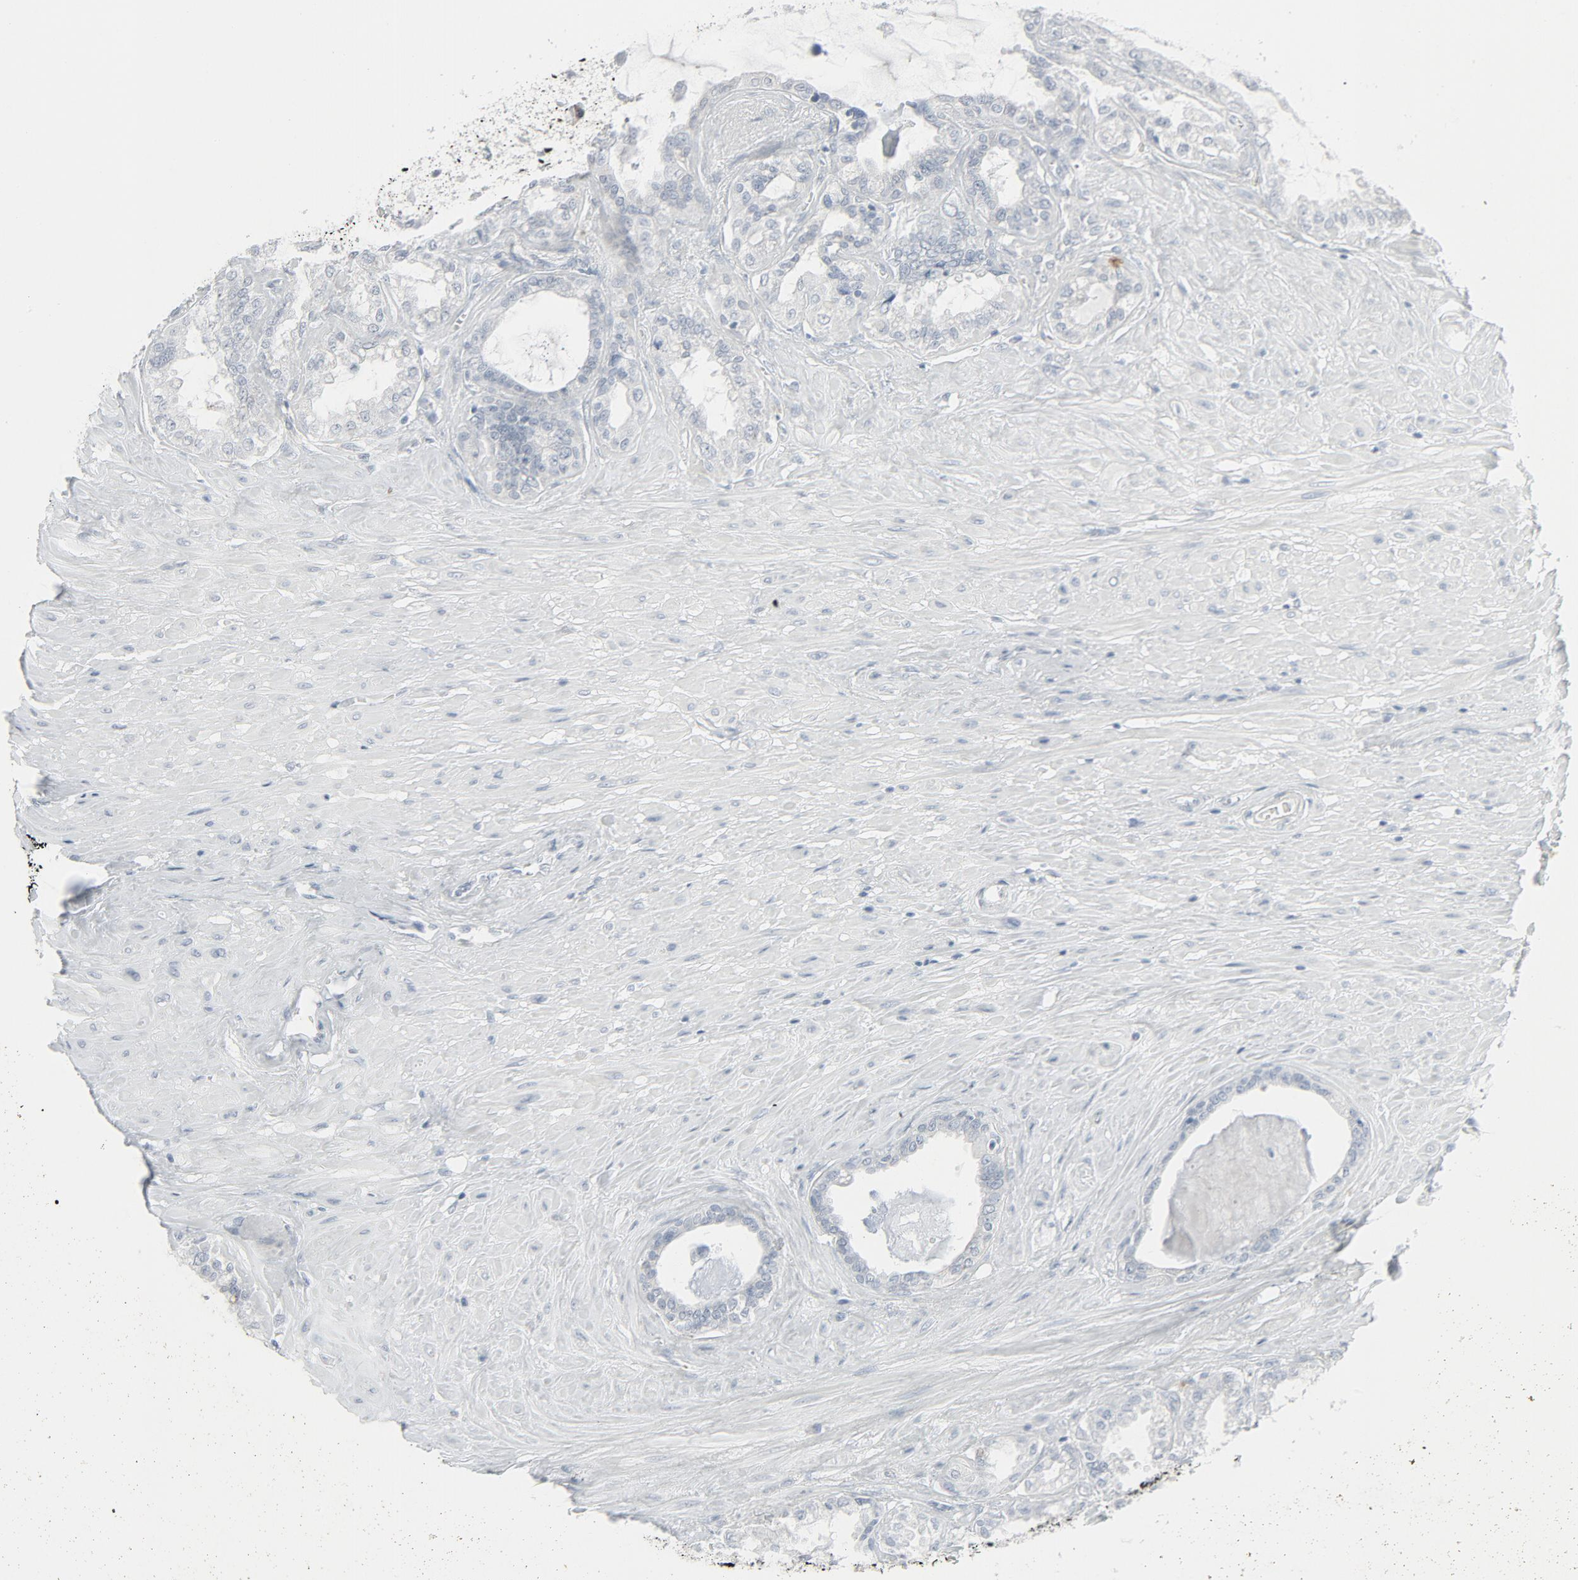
{"staining": {"intensity": "negative", "quantity": "none", "location": "none"}, "tissue": "seminal vesicle", "cell_type": "Glandular cells", "image_type": "normal", "snomed": [{"axis": "morphology", "description": "Normal tissue, NOS"}, {"axis": "morphology", "description": "Inflammation, NOS"}, {"axis": "topography", "description": "Urinary bladder"}, {"axis": "topography", "description": "Prostate"}, {"axis": "topography", "description": "Seminal veicle"}], "caption": "Glandular cells show no significant protein staining in normal seminal vesicle. (Immunohistochemistry (ihc), brightfield microscopy, high magnification).", "gene": "FGFR3", "patient": {"sex": "male", "age": 82}}